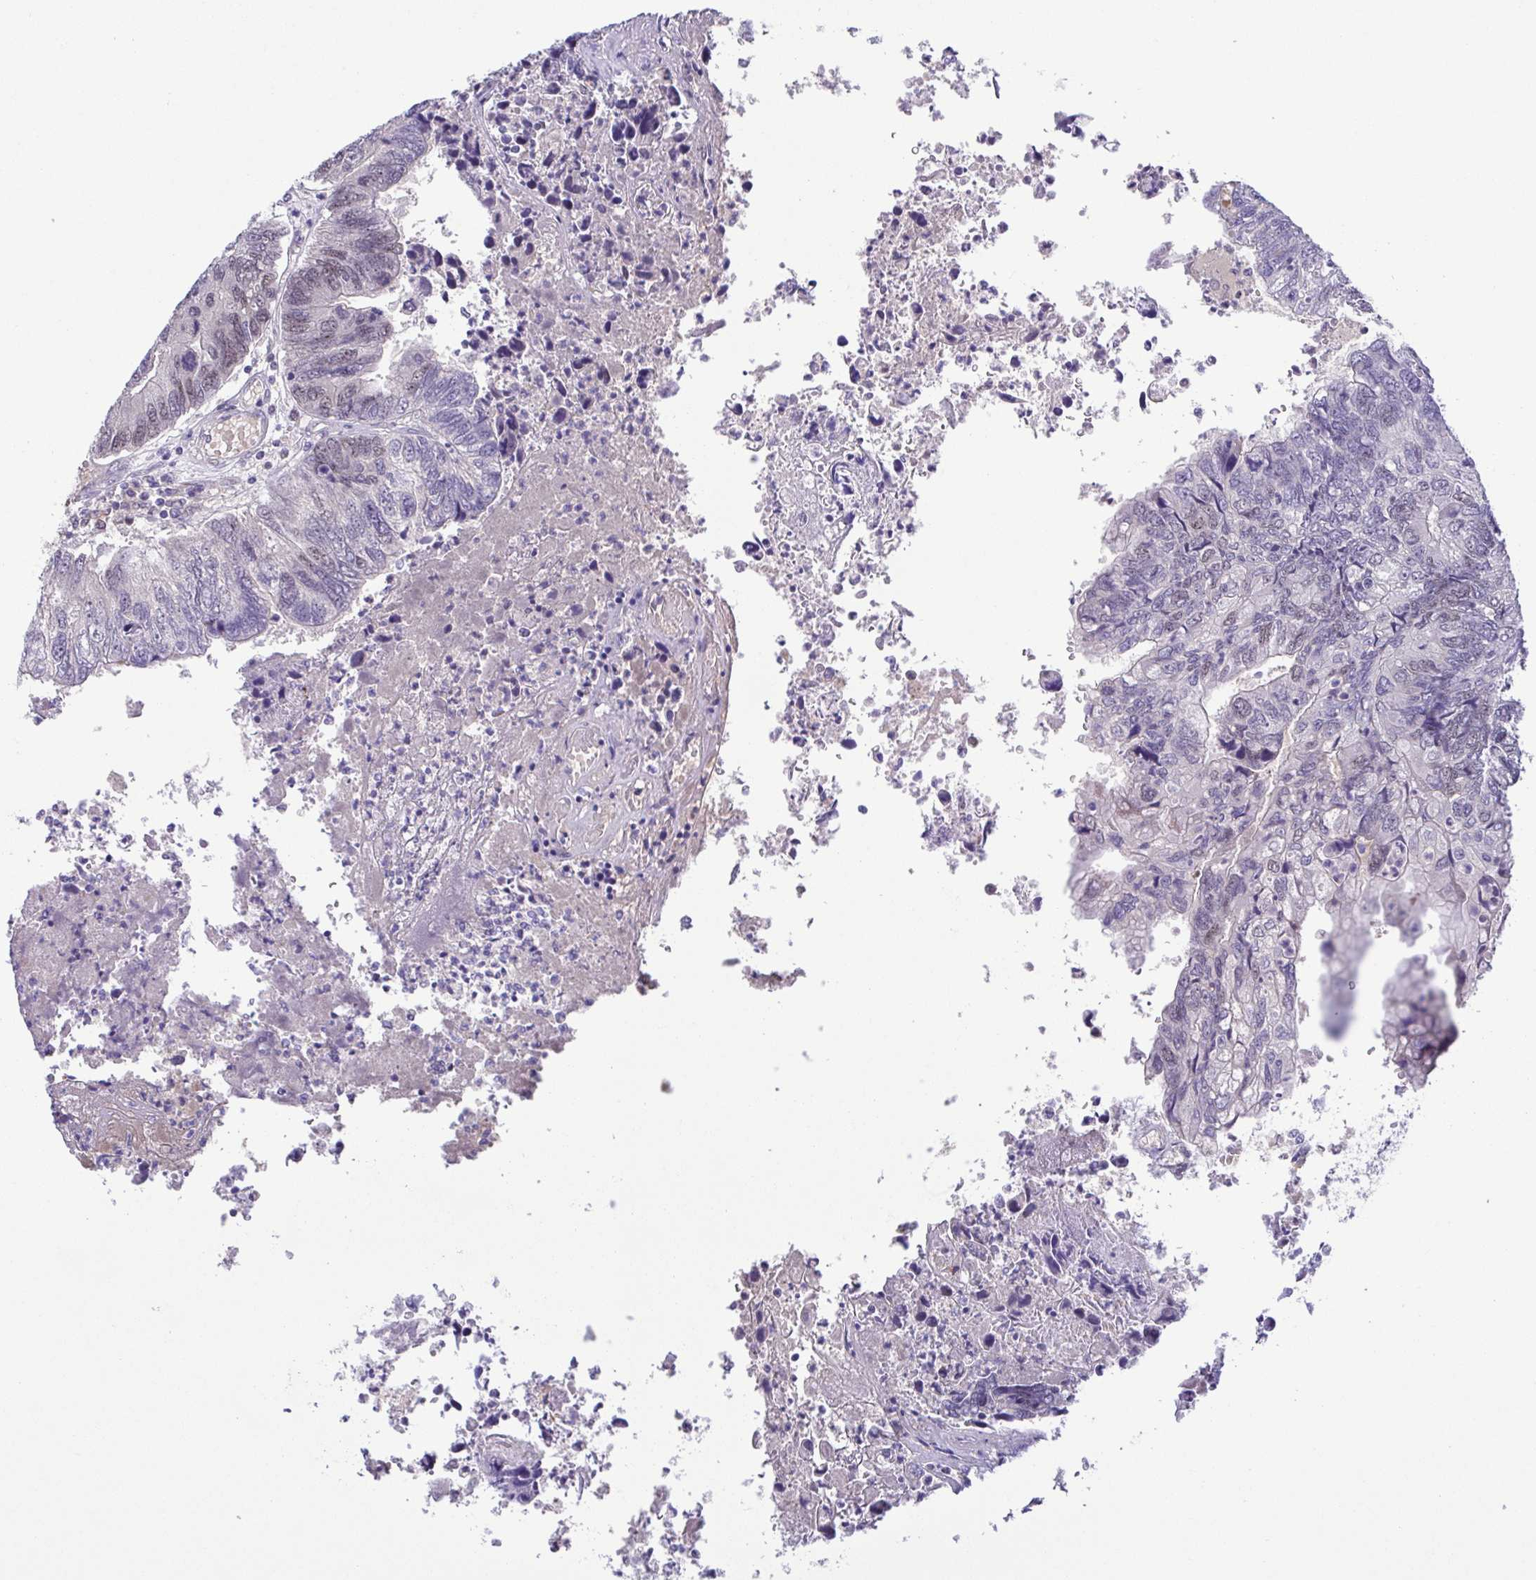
{"staining": {"intensity": "weak", "quantity": "<25%", "location": "nuclear"}, "tissue": "colorectal cancer", "cell_type": "Tumor cells", "image_type": "cancer", "snomed": [{"axis": "morphology", "description": "Adenocarcinoma, NOS"}, {"axis": "topography", "description": "Colon"}], "caption": "Histopathology image shows no protein staining in tumor cells of colorectal adenocarcinoma tissue.", "gene": "TIPIN", "patient": {"sex": "female", "age": 67}}